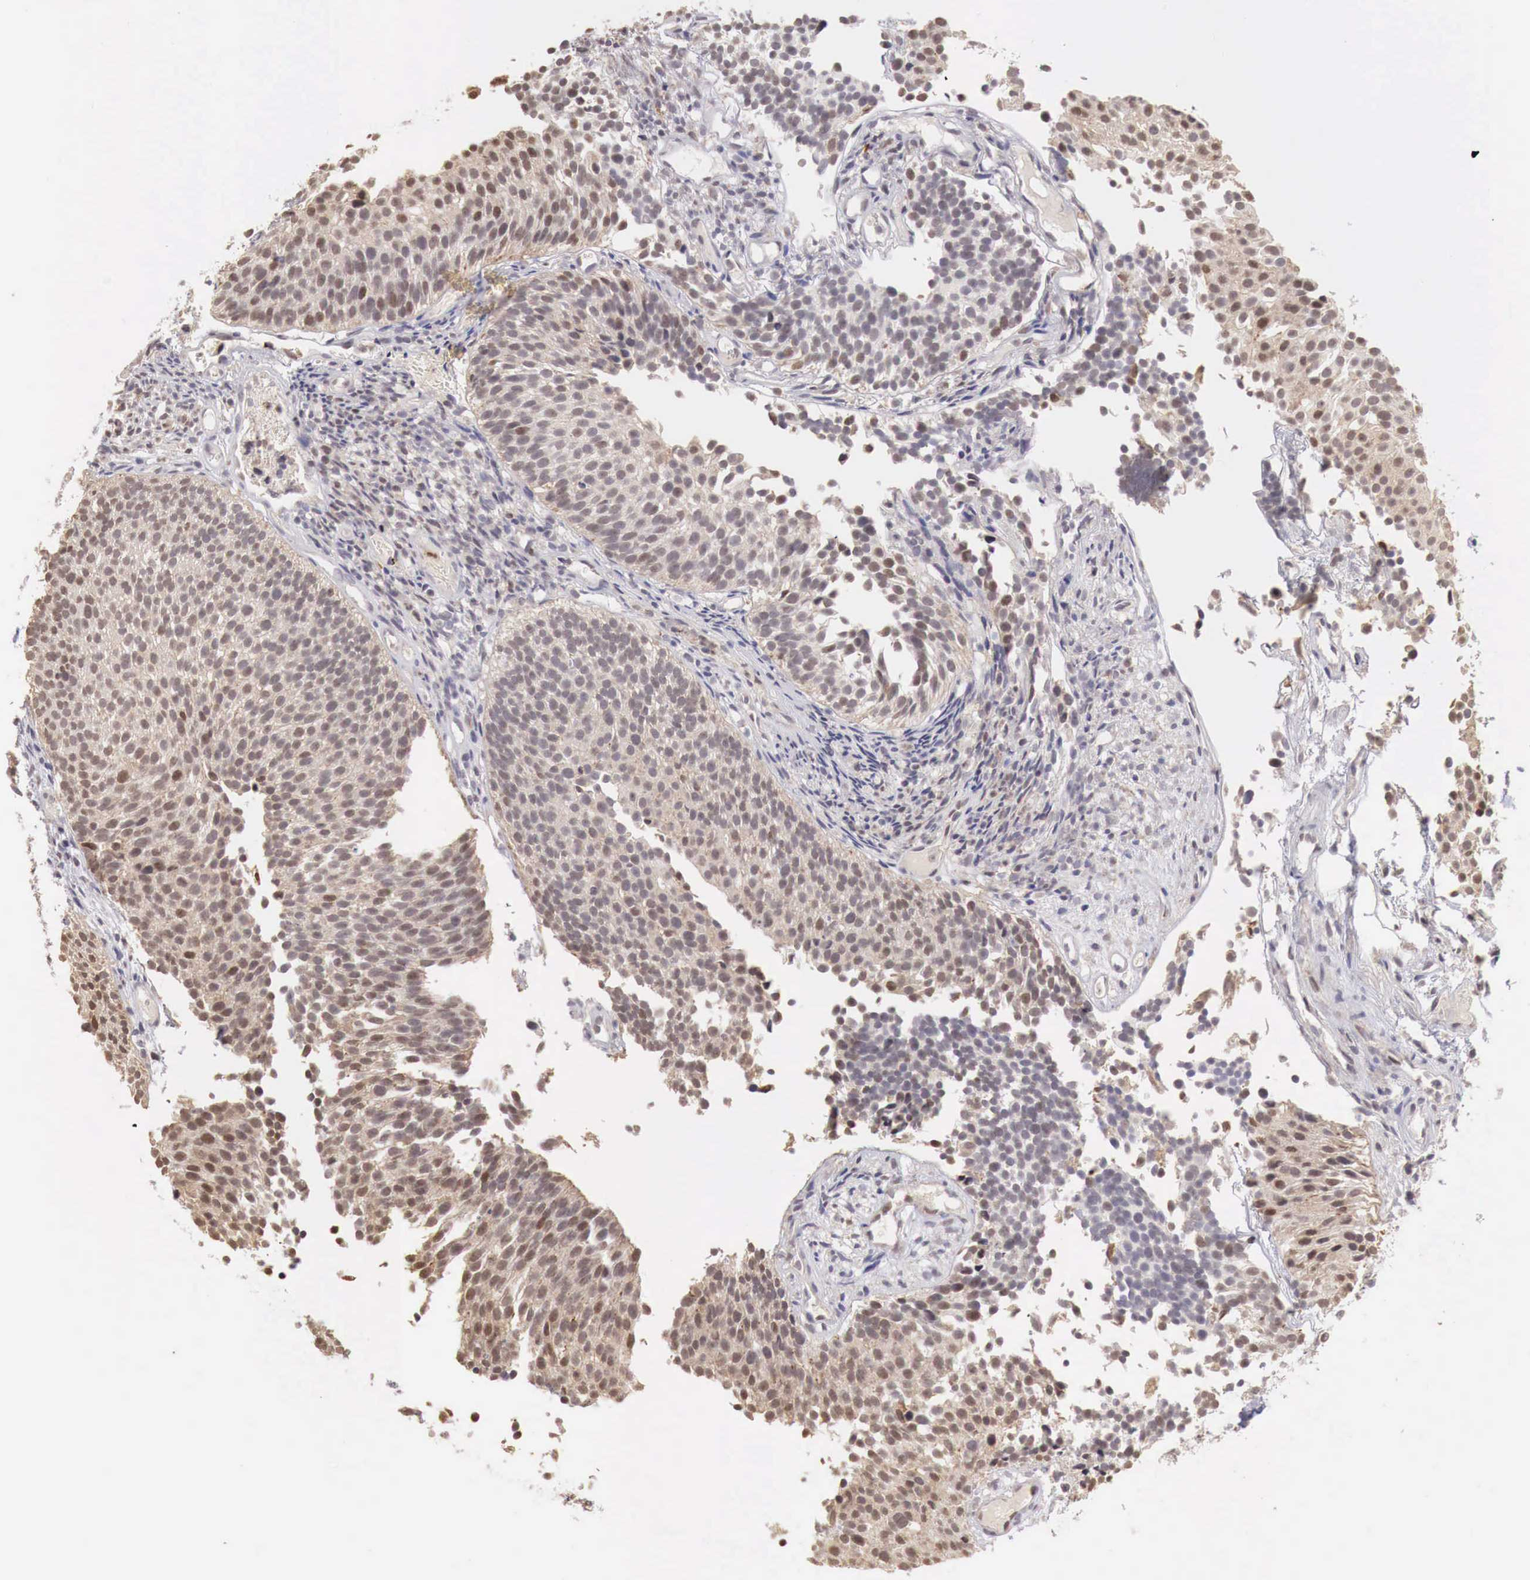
{"staining": {"intensity": "moderate", "quantity": ">75%", "location": "cytoplasmic/membranous,nuclear"}, "tissue": "urothelial cancer", "cell_type": "Tumor cells", "image_type": "cancer", "snomed": [{"axis": "morphology", "description": "Urothelial carcinoma, Low grade"}, {"axis": "topography", "description": "Urinary bladder"}], "caption": "Tumor cells demonstrate medium levels of moderate cytoplasmic/membranous and nuclear positivity in about >75% of cells in human low-grade urothelial carcinoma. The staining was performed using DAB, with brown indicating positive protein expression. Nuclei are stained blue with hematoxylin.", "gene": "TBC1D9", "patient": {"sex": "male", "age": 85}}